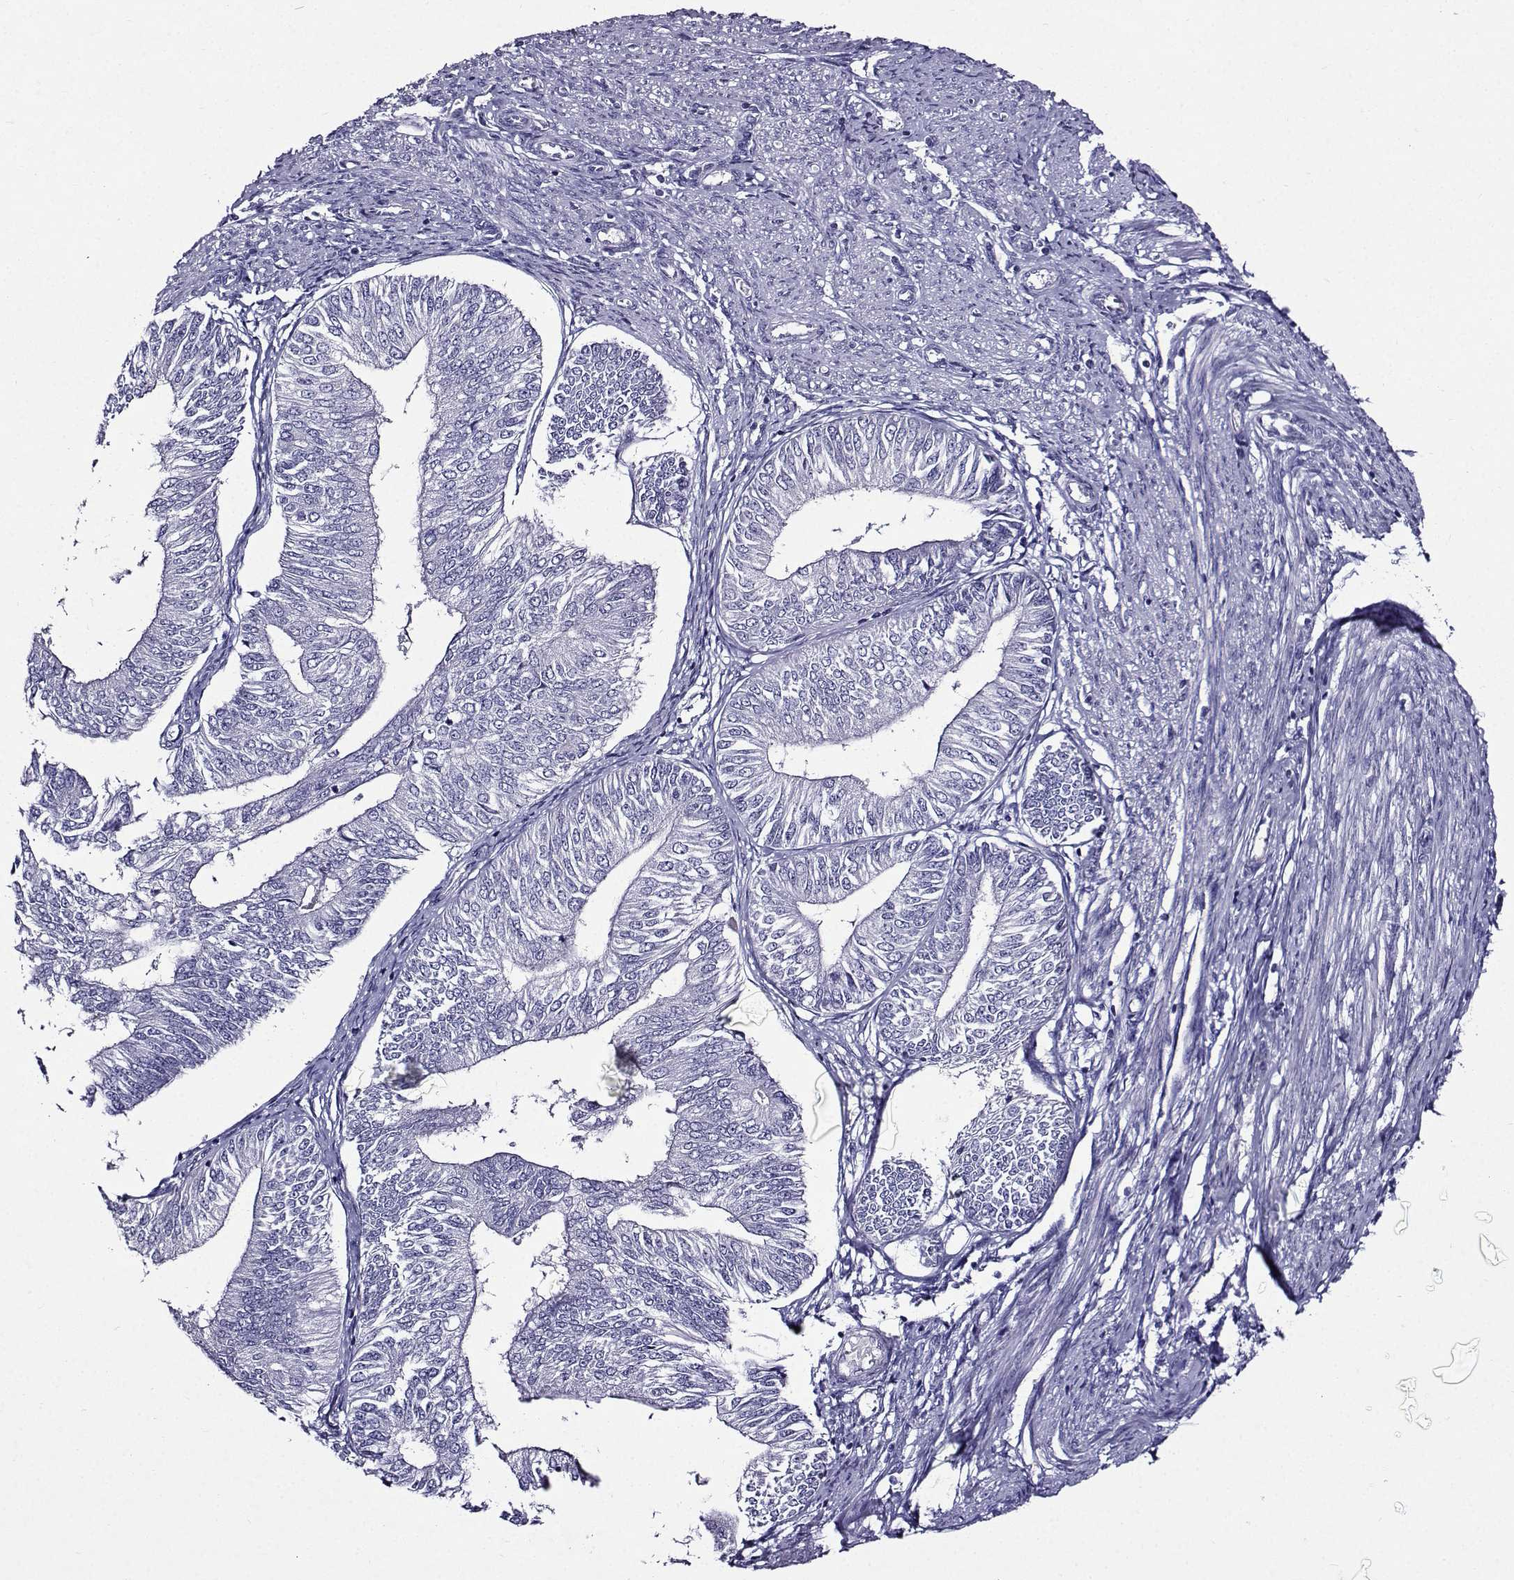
{"staining": {"intensity": "negative", "quantity": "none", "location": "none"}, "tissue": "endometrial cancer", "cell_type": "Tumor cells", "image_type": "cancer", "snomed": [{"axis": "morphology", "description": "Adenocarcinoma, NOS"}, {"axis": "topography", "description": "Endometrium"}], "caption": "DAB (3,3'-diaminobenzidine) immunohistochemical staining of human adenocarcinoma (endometrial) exhibits no significant expression in tumor cells.", "gene": "TMEM266", "patient": {"sex": "female", "age": 58}}